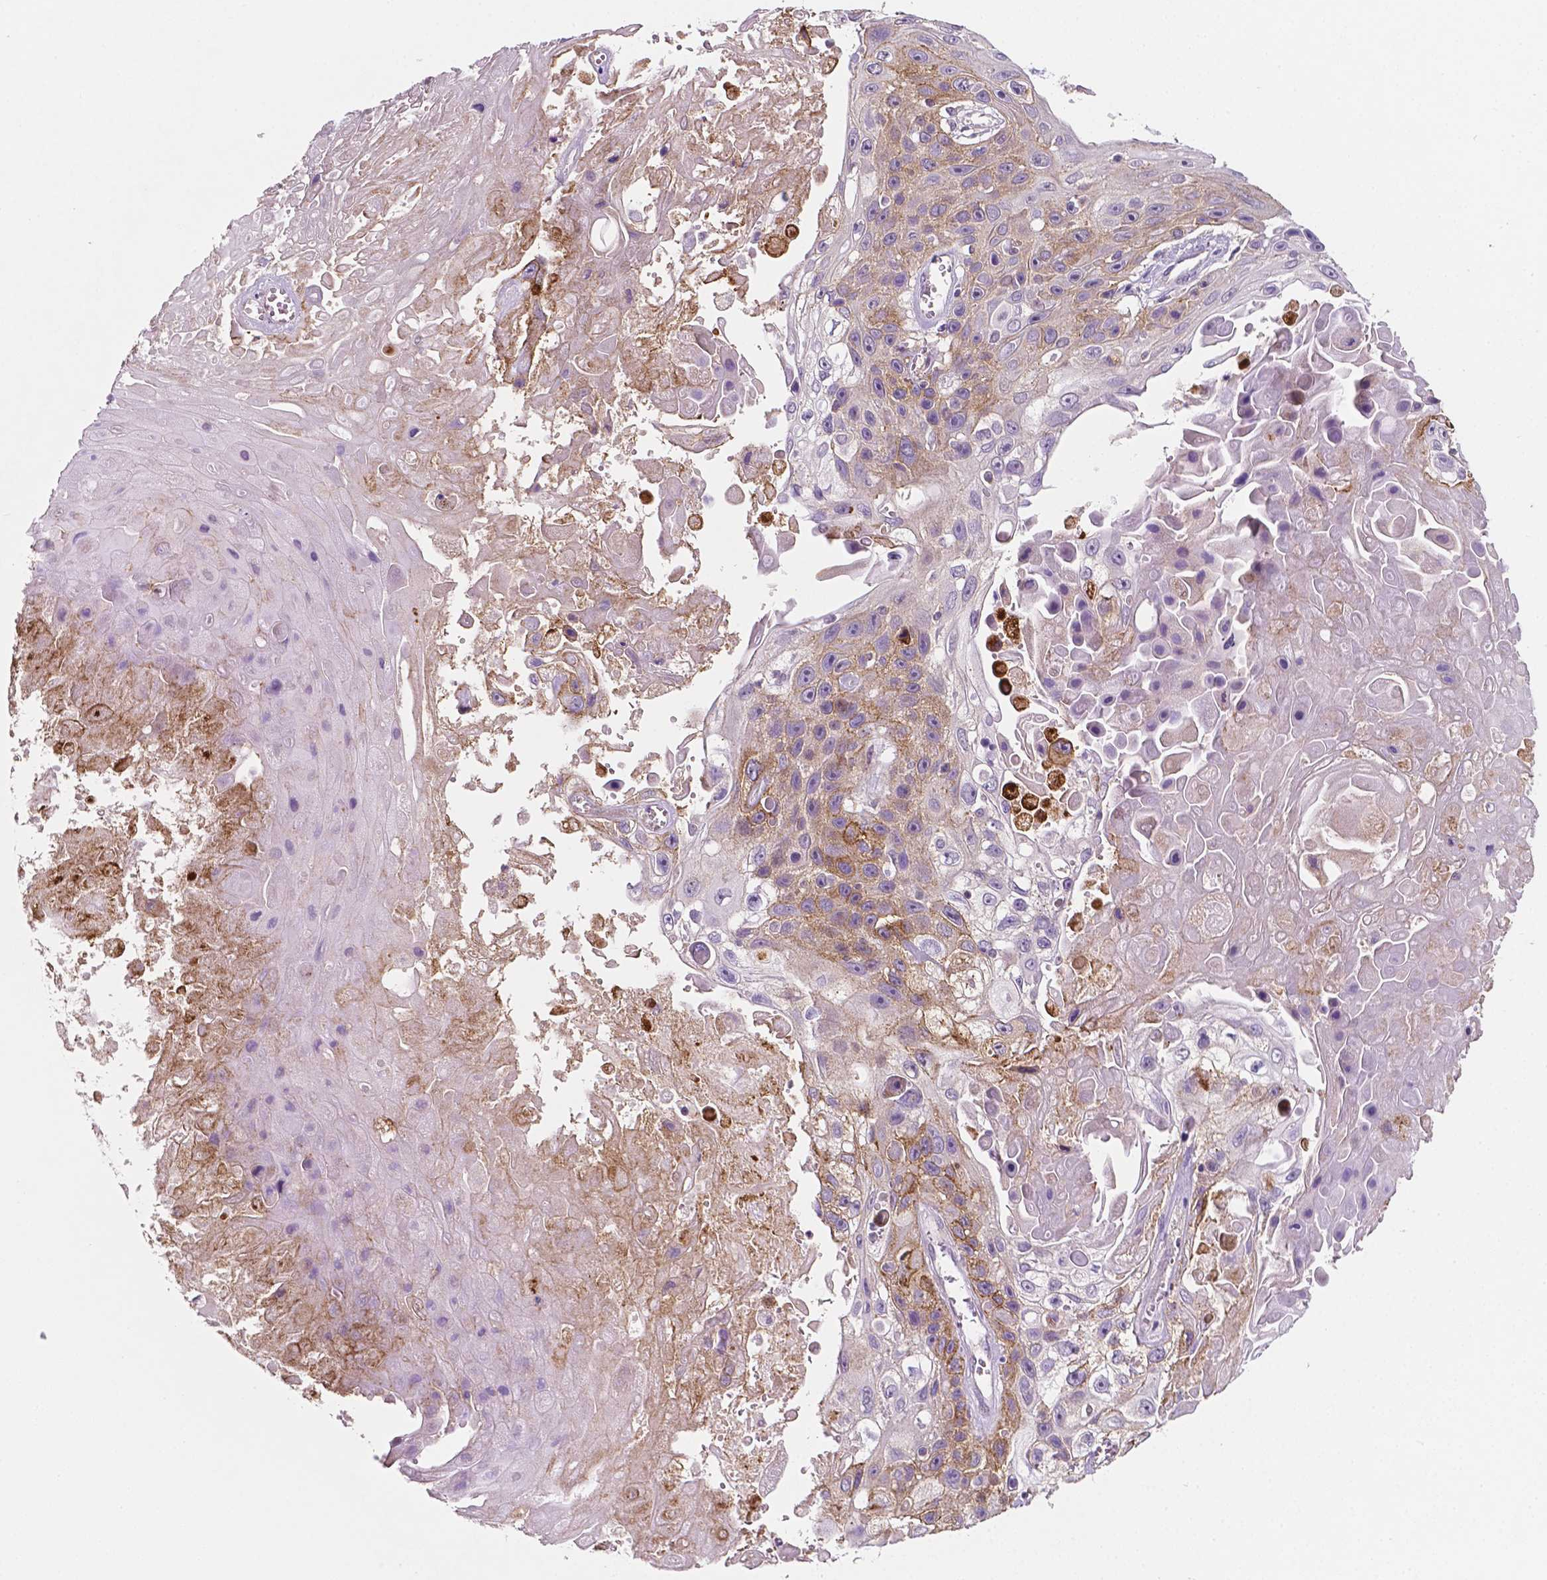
{"staining": {"intensity": "weak", "quantity": "25%-75%", "location": "cytoplasmic/membranous"}, "tissue": "skin cancer", "cell_type": "Tumor cells", "image_type": "cancer", "snomed": [{"axis": "morphology", "description": "Squamous cell carcinoma, NOS"}, {"axis": "topography", "description": "Skin"}], "caption": "Tumor cells reveal low levels of weak cytoplasmic/membranous positivity in about 25%-75% of cells in human skin cancer (squamous cell carcinoma).", "gene": "EGFR", "patient": {"sex": "male", "age": 82}}